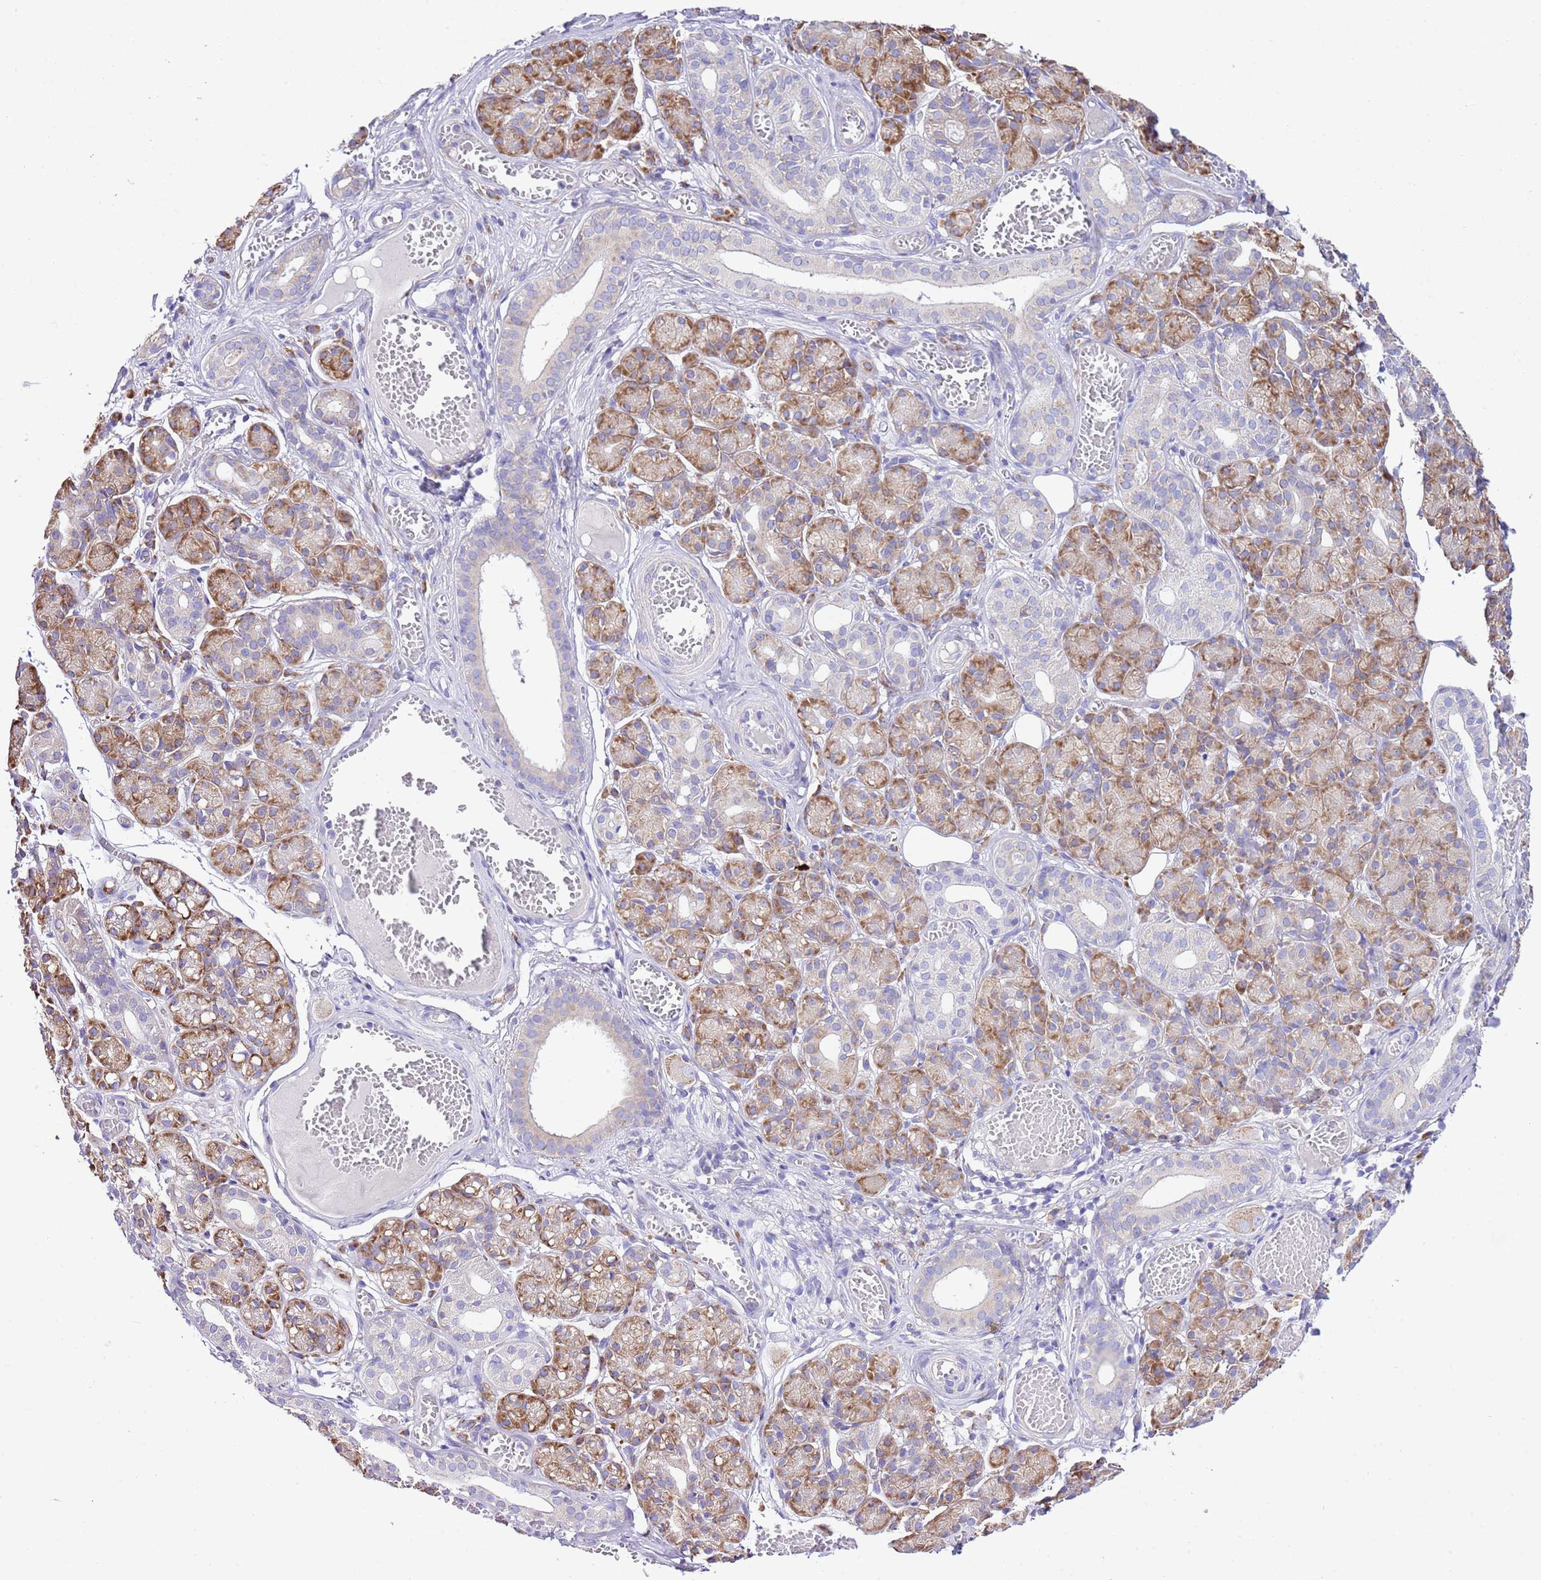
{"staining": {"intensity": "moderate", "quantity": "25%-75%", "location": "cytoplasmic/membranous"}, "tissue": "salivary gland", "cell_type": "Glandular cells", "image_type": "normal", "snomed": [{"axis": "morphology", "description": "Normal tissue, NOS"}, {"axis": "topography", "description": "Salivary gland"}], "caption": "This image displays immunohistochemistry (IHC) staining of benign salivary gland, with medium moderate cytoplasmic/membranous expression in approximately 25%-75% of glandular cells.", "gene": "RPS10", "patient": {"sex": "male", "age": 63}}